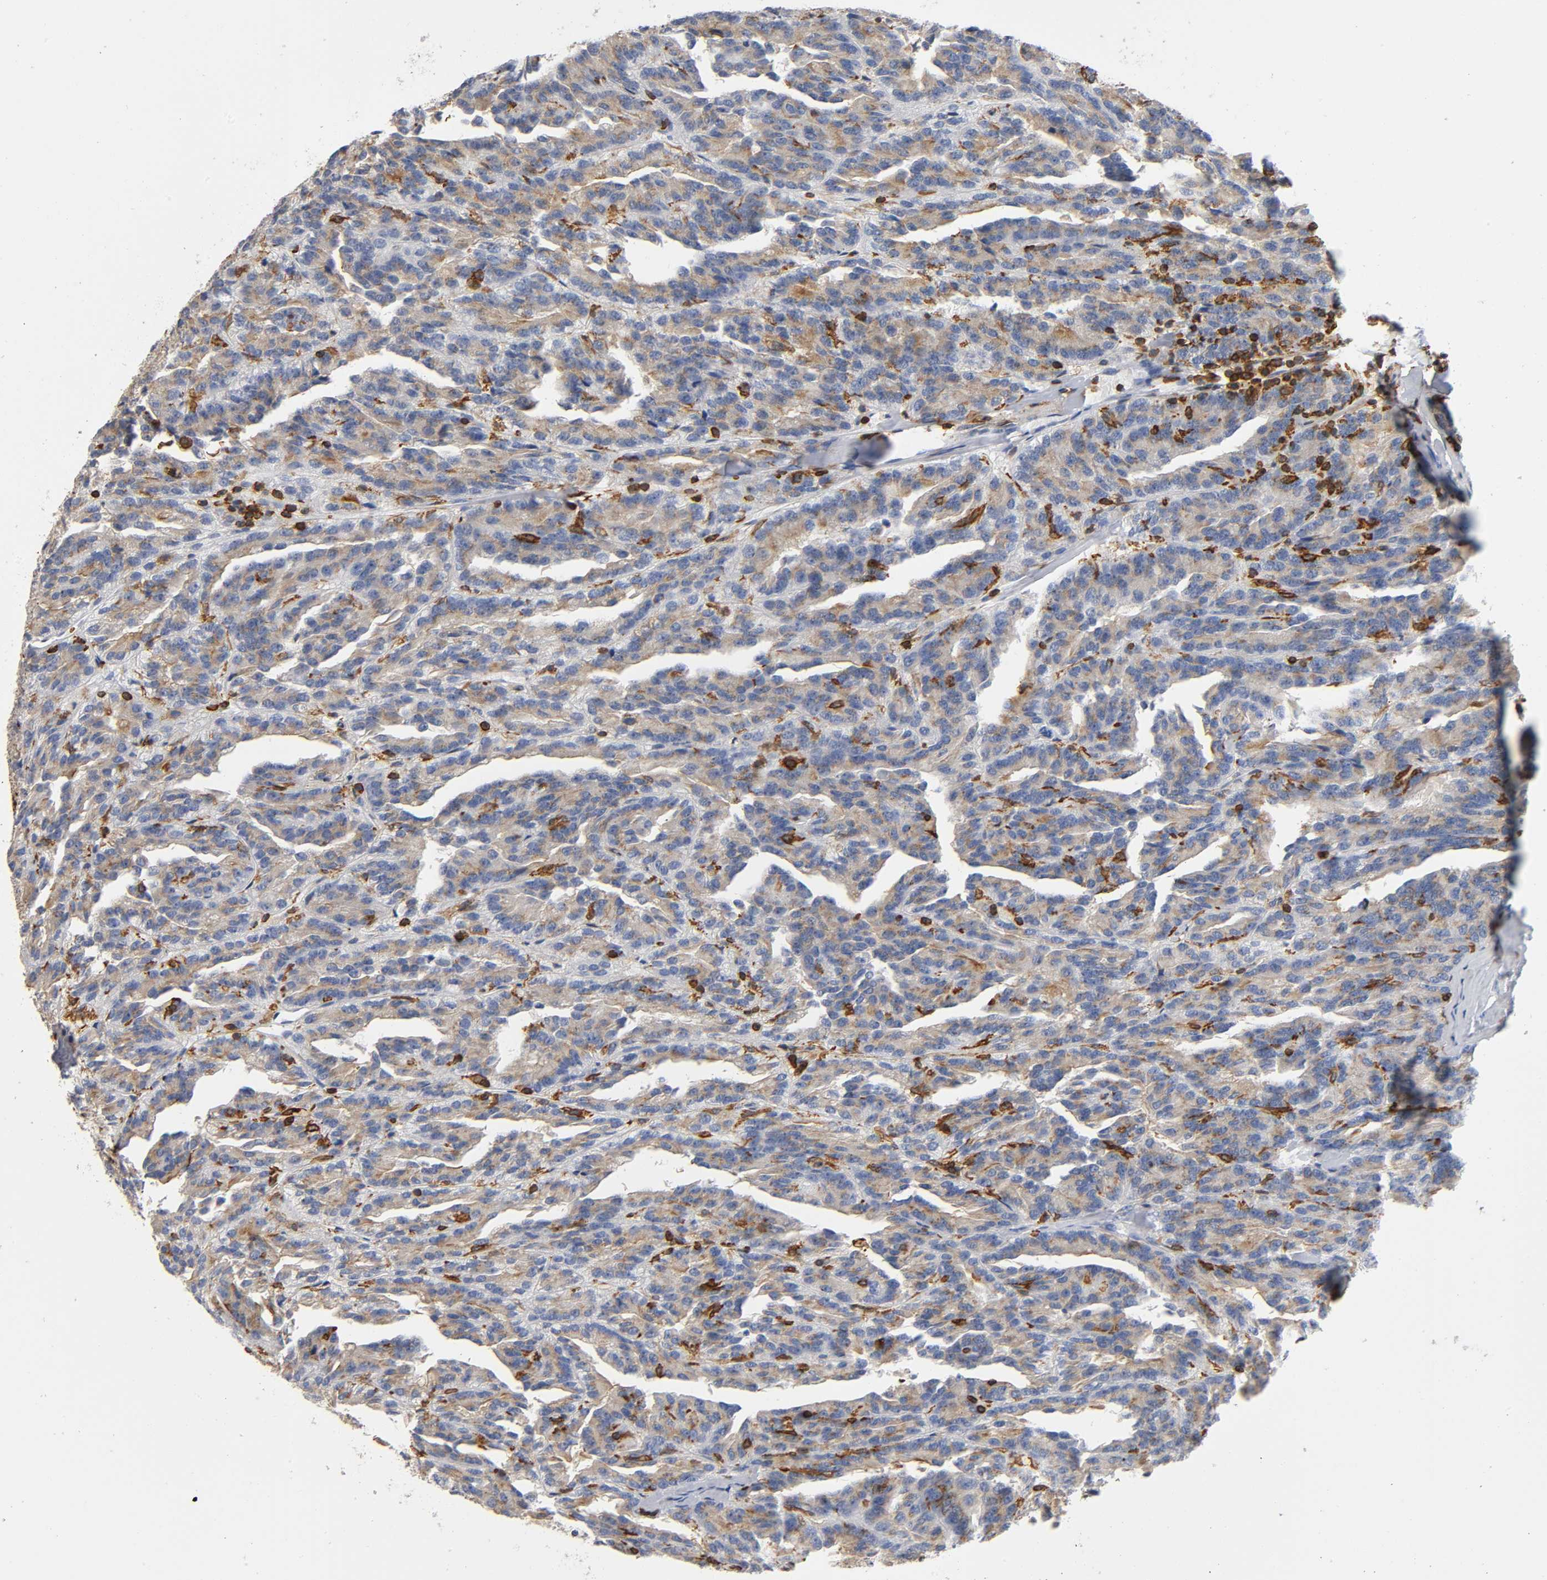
{"staining": {"intensity": "moderate", "quantity": ">75%", "location": "cytoplasmic/membranous"}, "tissue": "renal cancer", "cell_type": "Tumor cells", "image_type": "cancer", "snomed": [{"axis": "morphology", "description": "Adenocarcinoma, NOS"}, {"axis": "topography", "description": "Kidney"}], "caption": "Immunohistochemical staining of human renal adenocarcinoma shows medium levels of moderate cytoplasmic/membranous positivity in about >75% of tumor cells.", "gene": "CAPN10", "patient": {"sex": "male", "age": 46}}